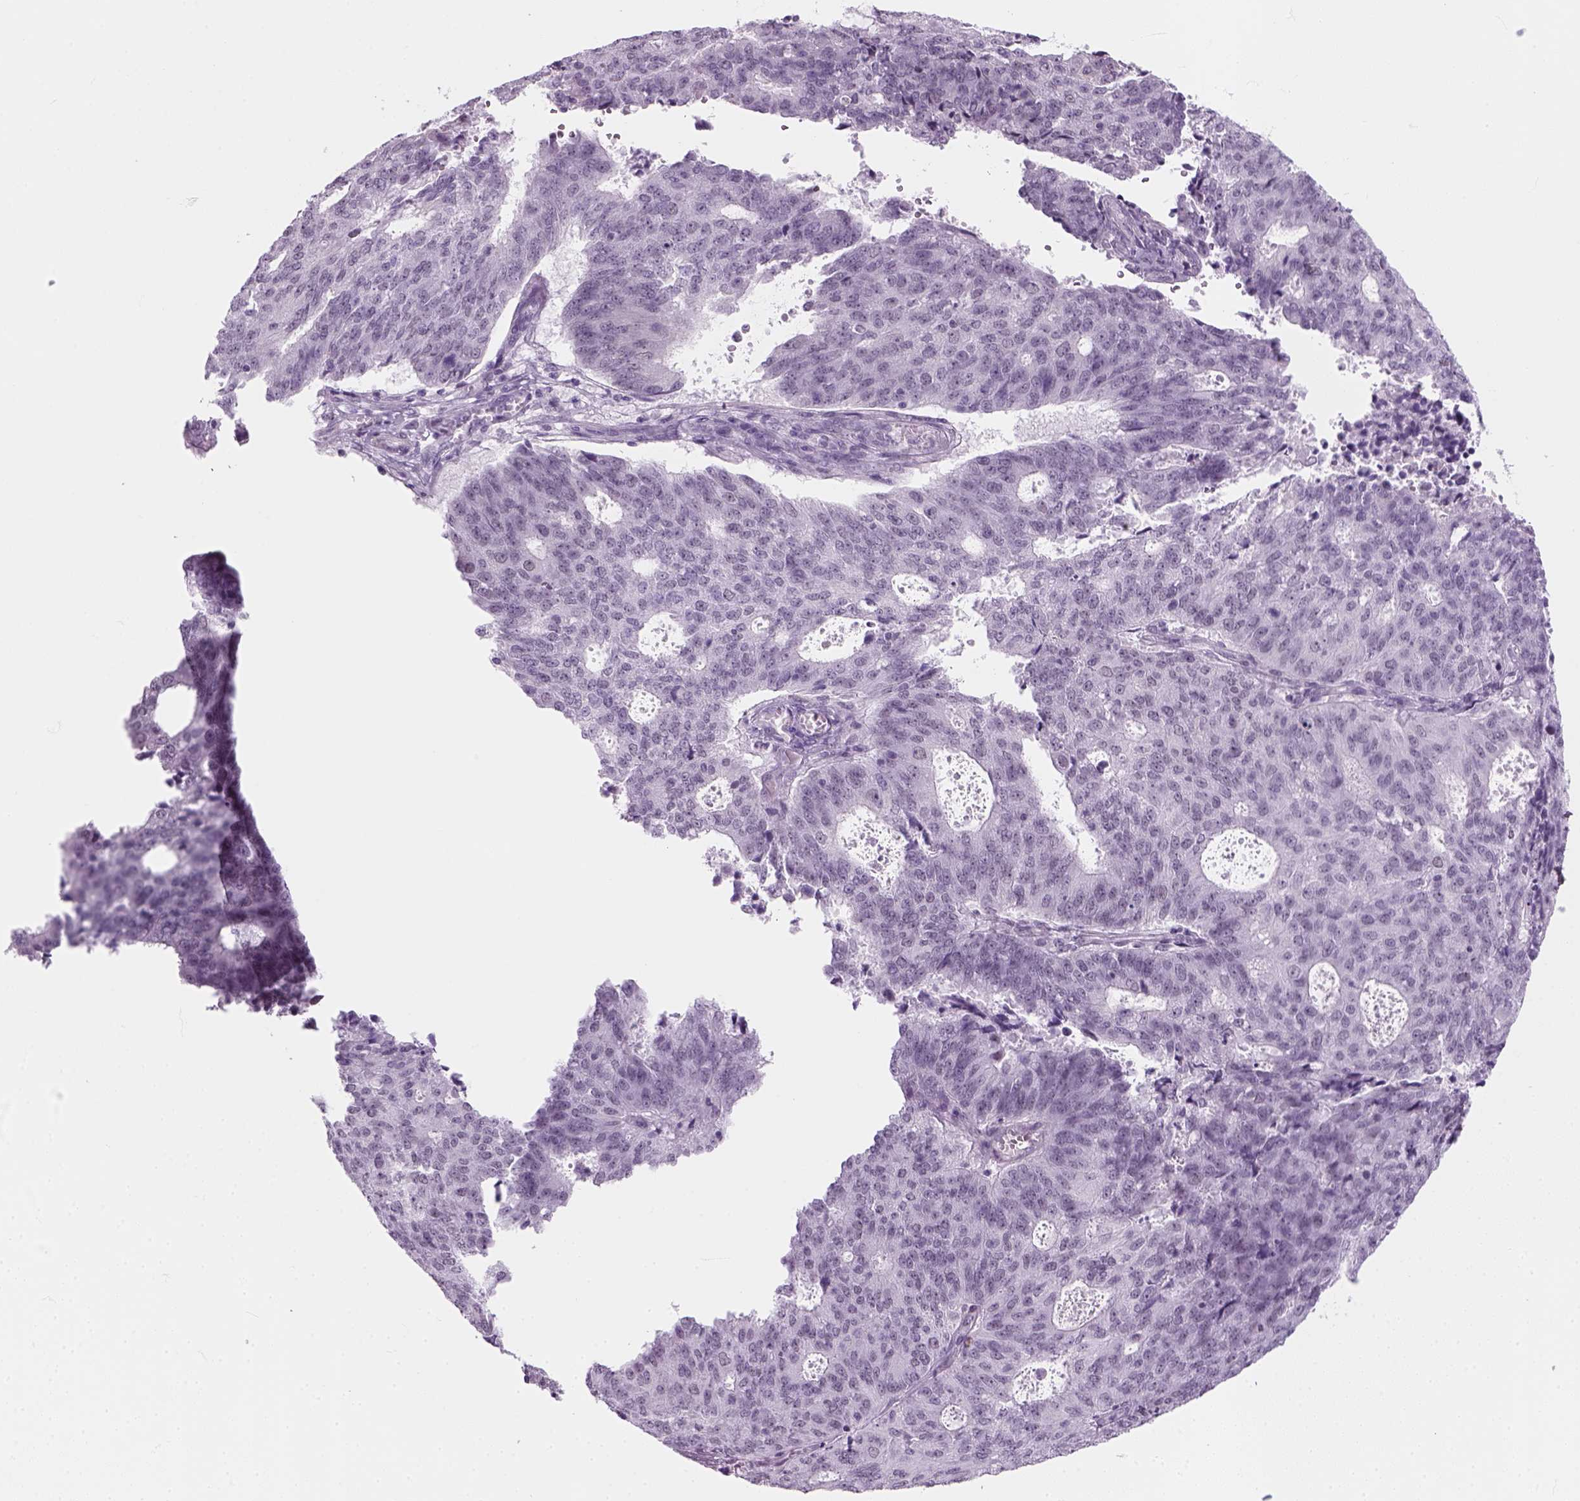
{"staining": {"intensity": "negative", "quantity": "none", "location": "none"}, "tissue": "endometrial cancer", "cell_type": "Tumor cells", "image_type": "cancer", "snomed": [{"axis": "morphology", "description": "Adenocarcinoma, NOS"}, {"axis": "topography", "description": "Endometrium"}], "caption": "Image shows no protein staining in tumor cells of endometrial cancer tissue.", "gene": "ZNF865", "patient": {"sex": "female", "age": 82}}